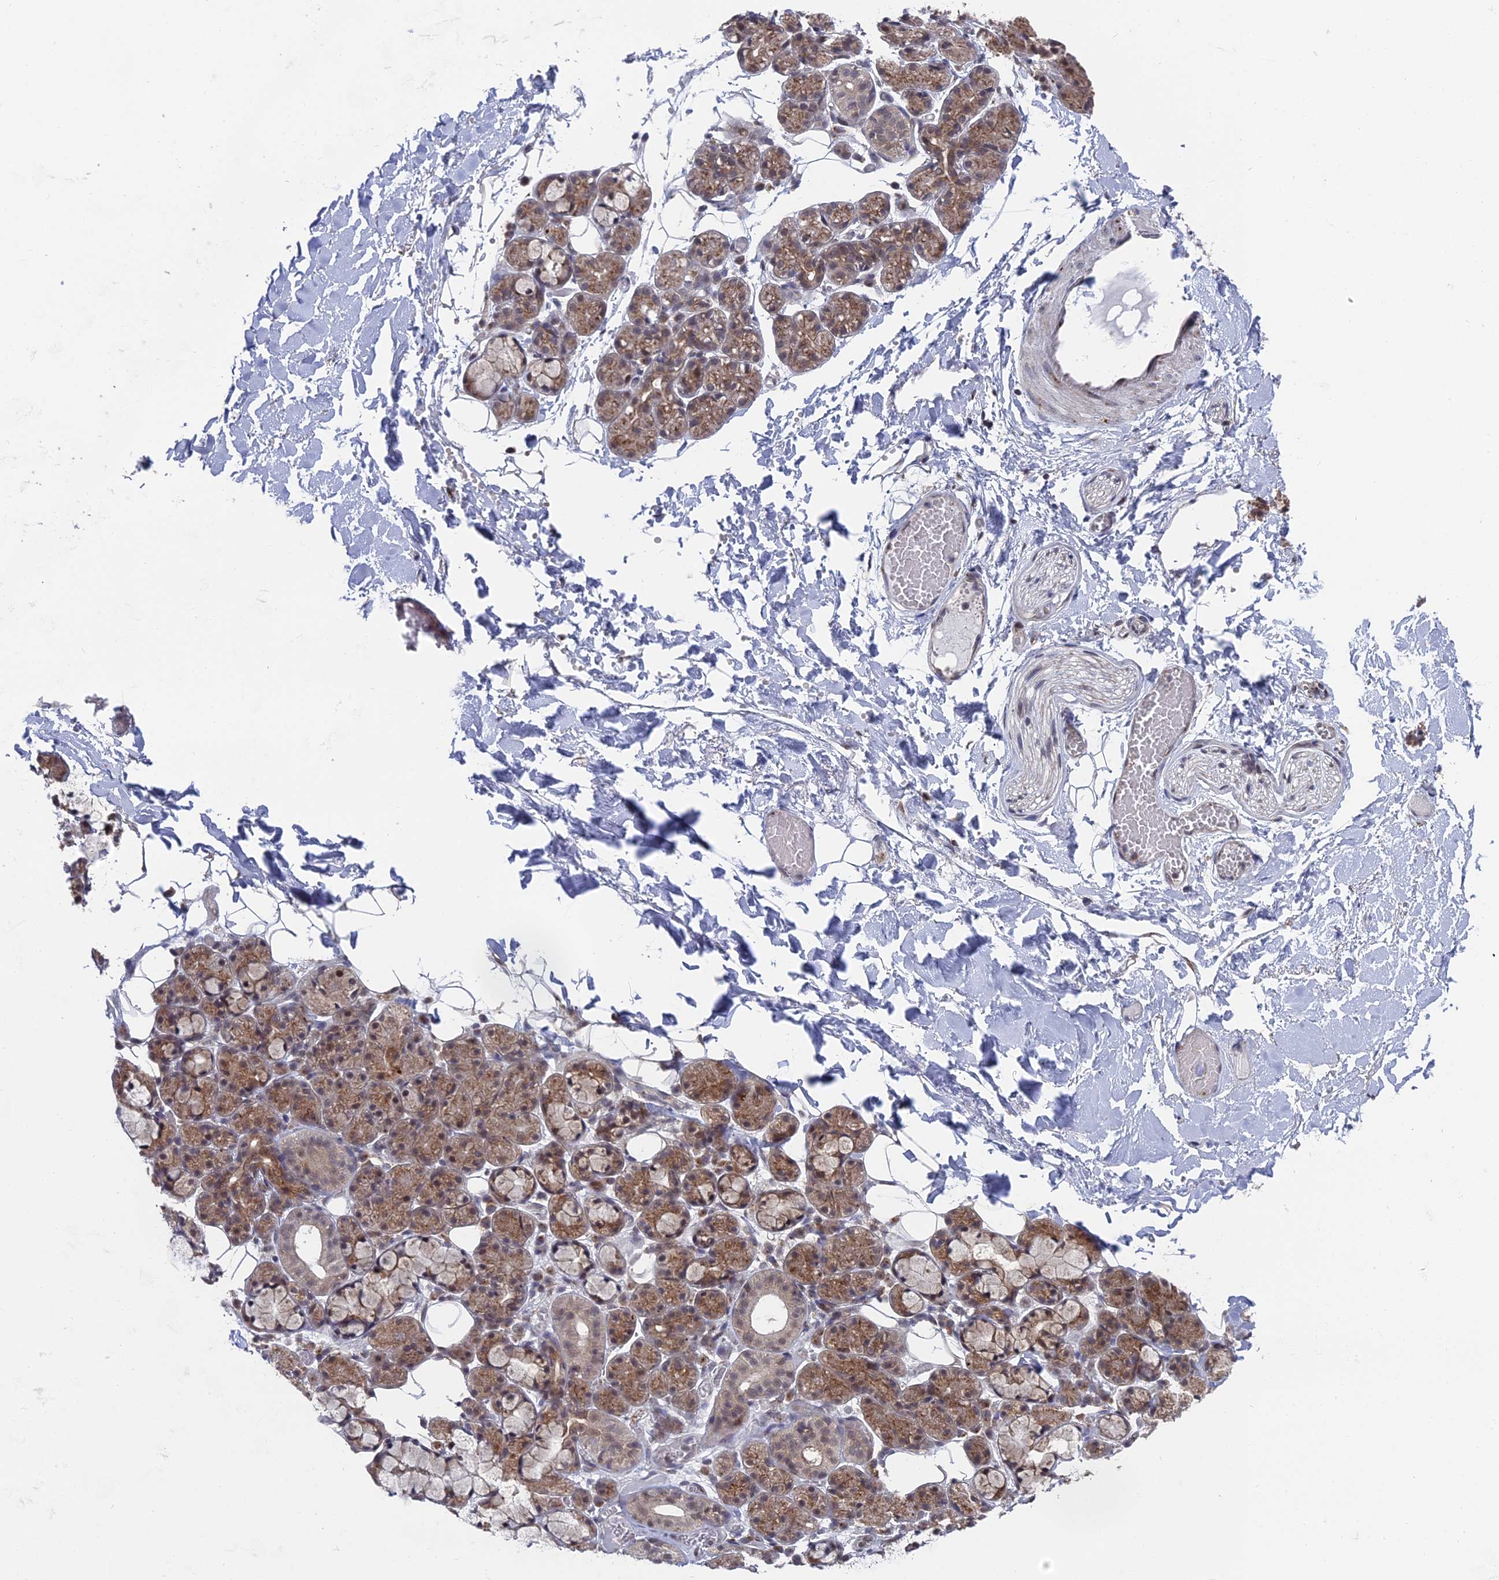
{"staining": {"intensity": "moderate", "quantity": "25%-75%", "location": "cytoplasmic/membranous,nuclear"}, "tissue": "salivary gland", "cell_type": "Glandular cells", "image_type": "normal", "snomed": [{"axis": "morphology", "description": "Normal tissue, NOS"}, {"axis": "topography", "description": "Salivary gland"}], "caption": "IHC (DAB) staining of normal human salivary gland demonstrates moderate cytoplasmic/membranous,nuclear protein positivity in approximately 25%-75% of glandular cells. (Stains: DAB in brown, nuclei in blue, Microscopy: brightfield microscopy at high magnification).", "gene": "FHIP2A", "patient": {"sex": "male", "age": 63}}